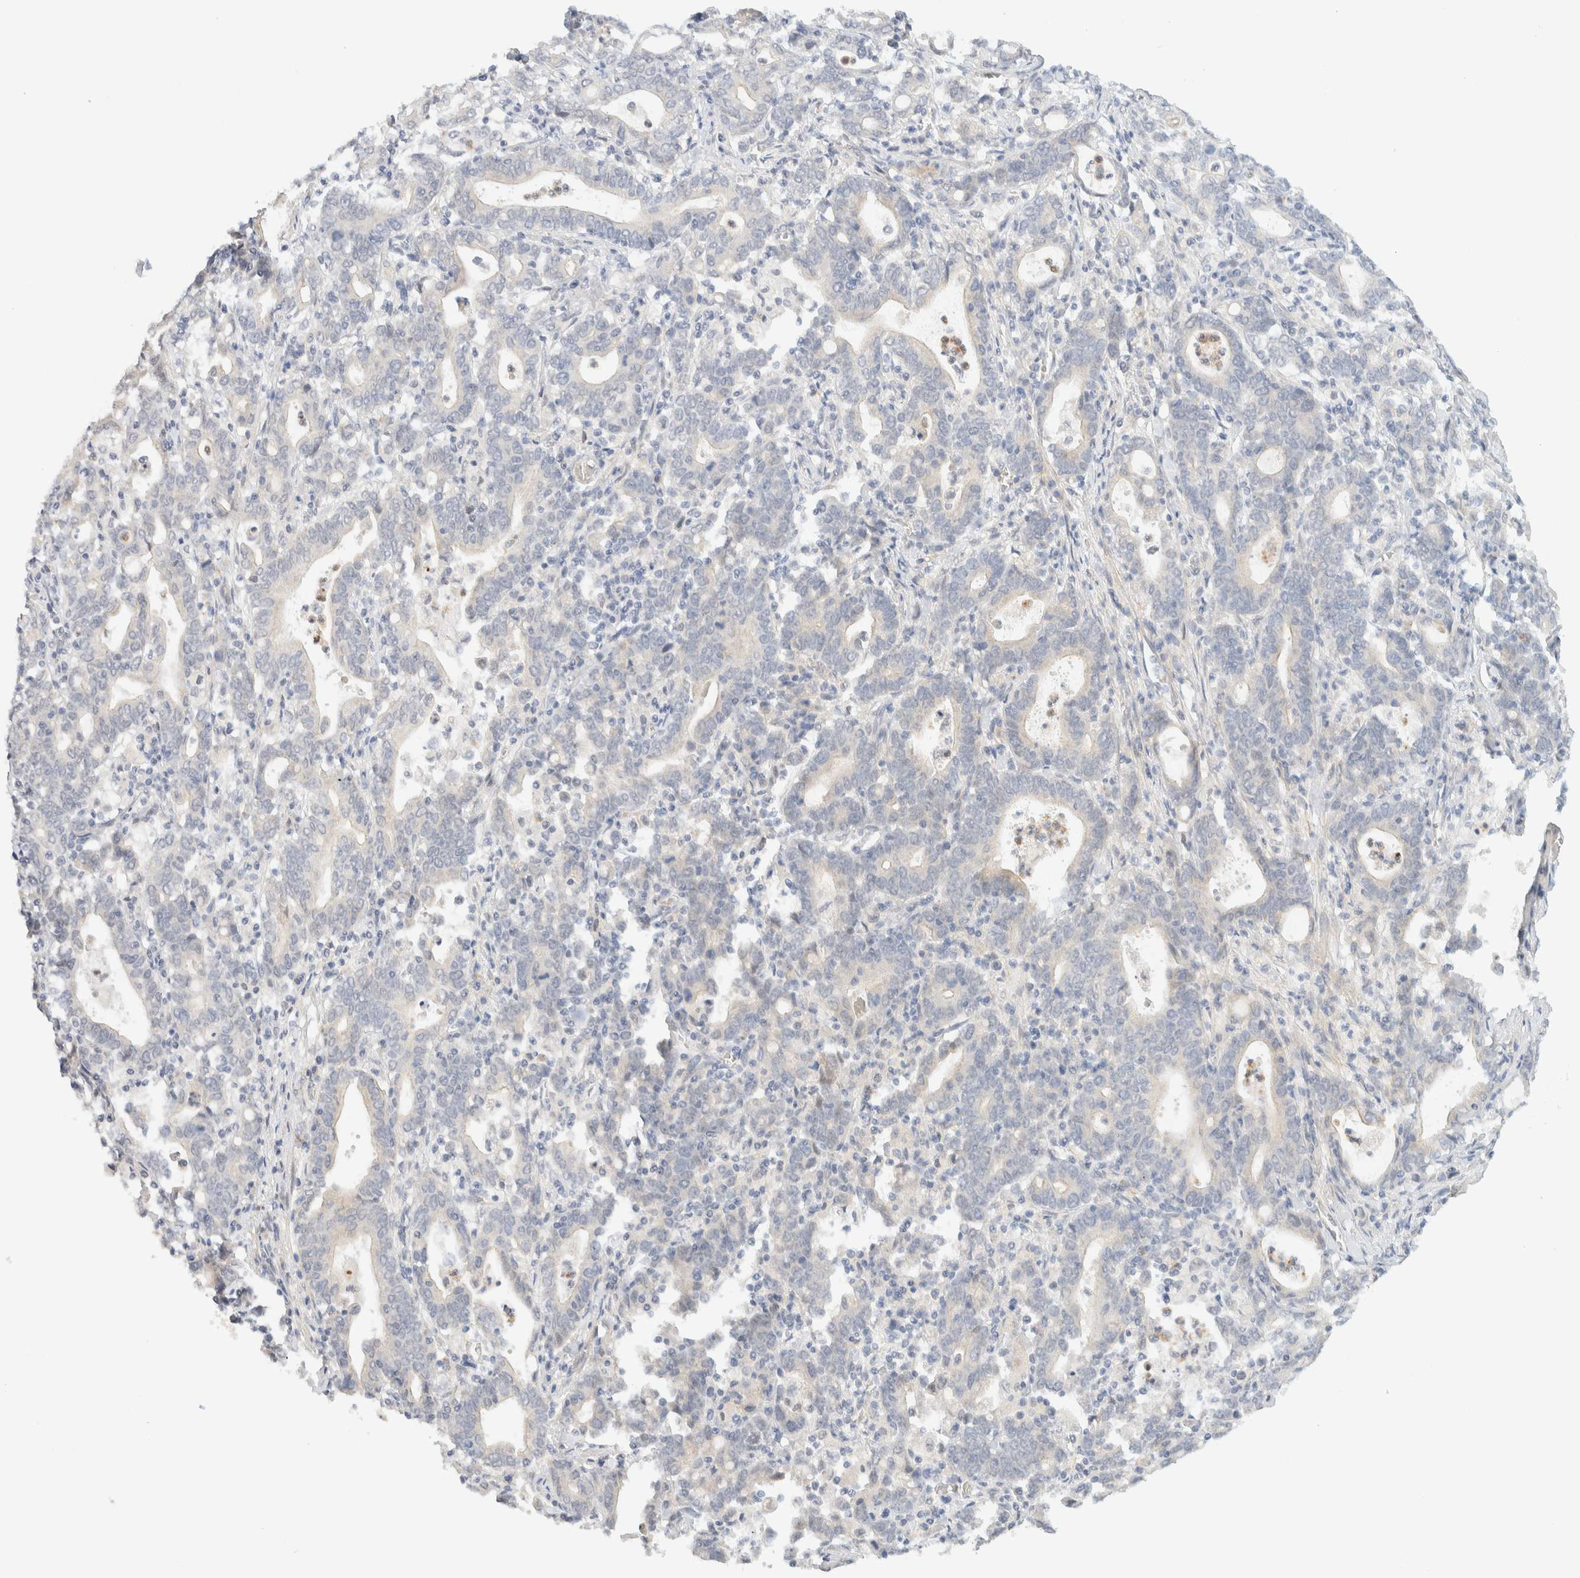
{"staining": {"intensity": "negative", "quantity": "none", "location": "none"}, "tissue": "stomach cancer", "cell_type": "Tumor cells", "image_type": "cancer", "snomed": [{"axis": "morphology", "description": "Adenocarcinoma, NOS"}, {"axis": "topography", "description": "Stomach, upper"}], "caption": "Image shows no significant protein positivity in tumor cells of adenocarcinoma (stomach).", "gene": "TNK1", "patient": {"sex": "male", "age": 69}}